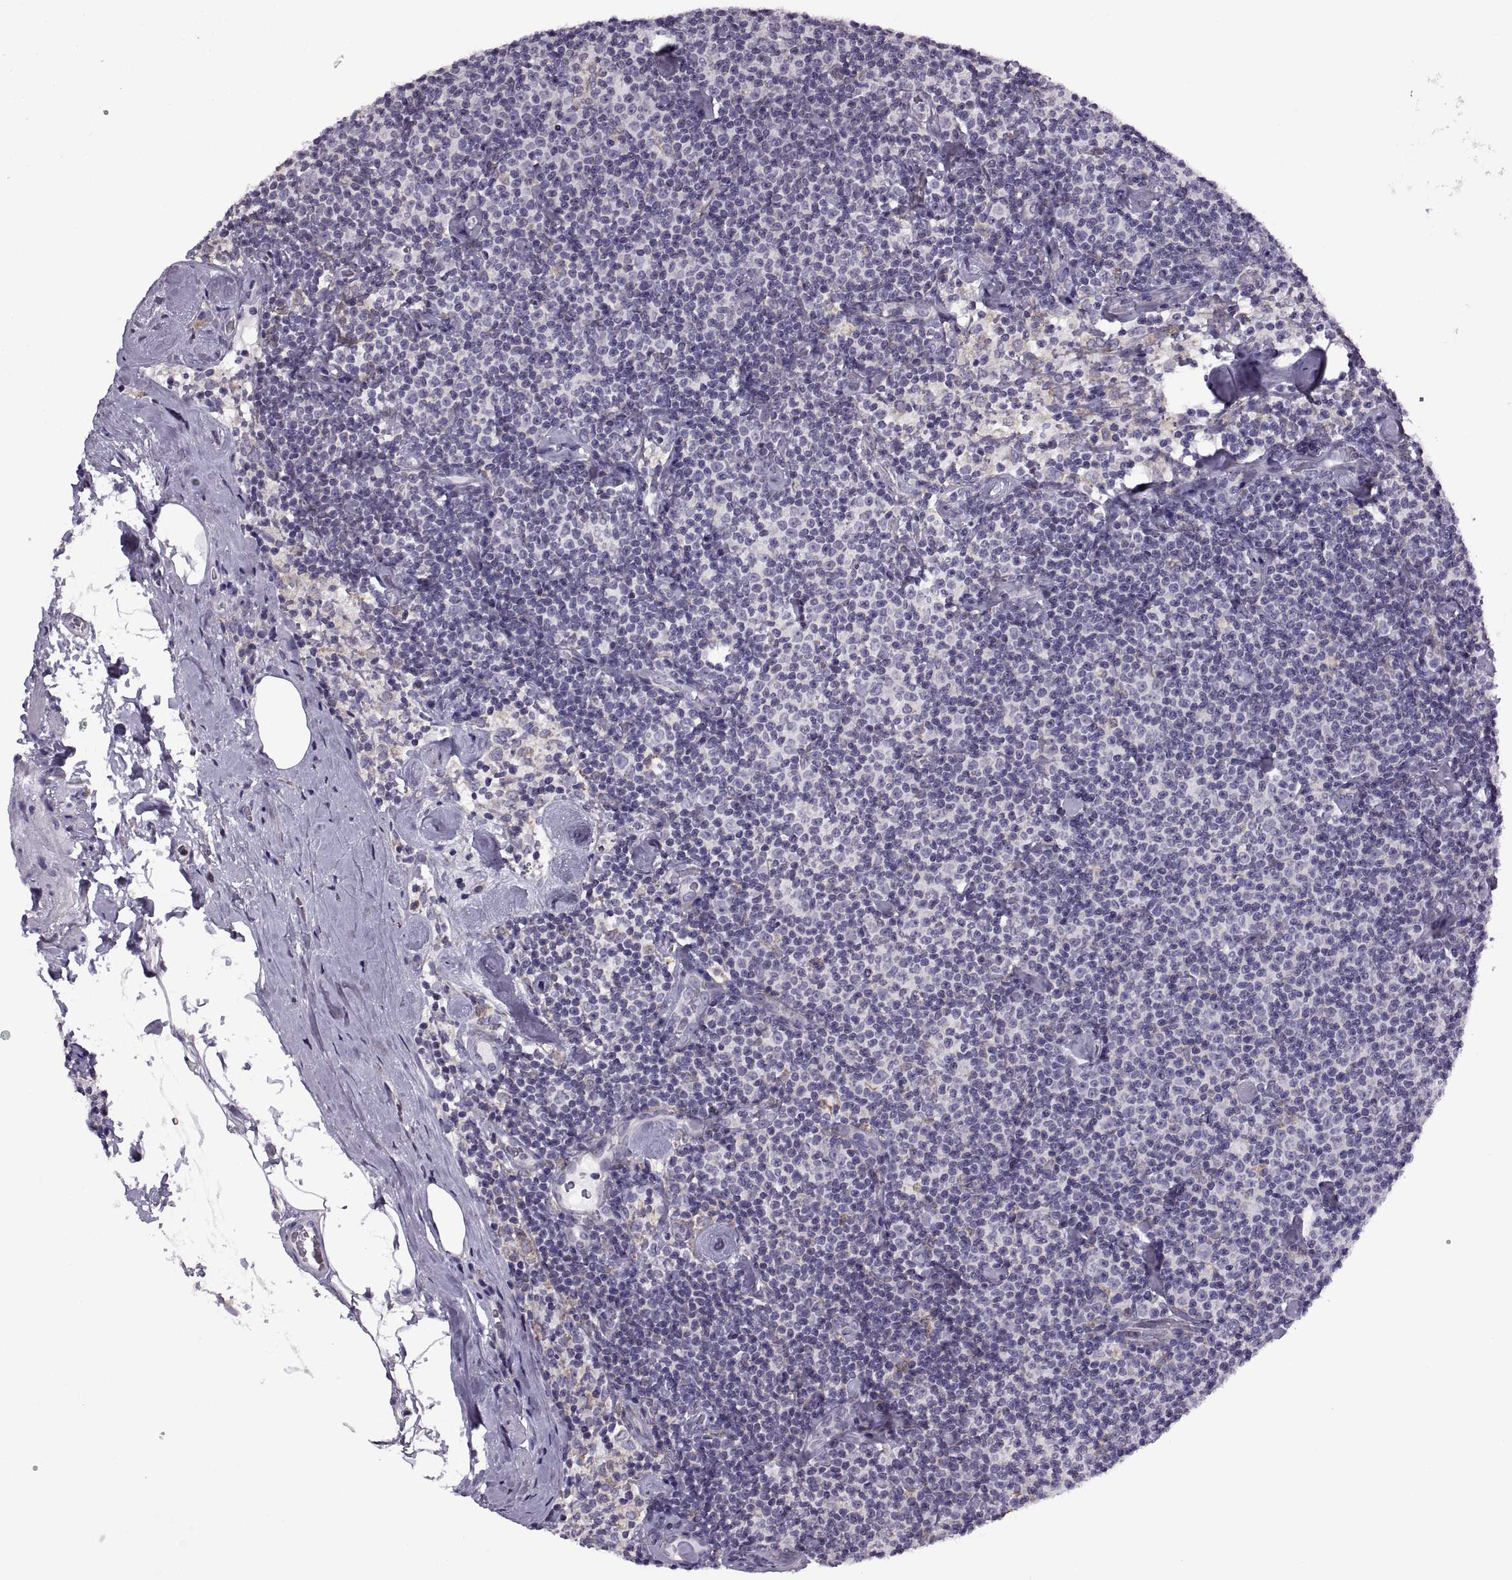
{"staining": {"intensity": "negative", "quantity": "none", "location": "none"}, "tissue": "lymphoma", "cell_type": "Tumor cells", "image_type": "cancer", "snomed": [{"axis": "morphology", "description": "Malignant lymphoma, non-Hodgkin's type, Low grade"}, {"axis": "topography", "description": "Lymph node"}], "caption": "Human malignant lymphoma, non-Hodgkin's type (low-grade) stained for a protein using IHC reveals no staining in tumor cells.", "gene": "LETM2", "patient": {"sex": "male", "age": 81}}